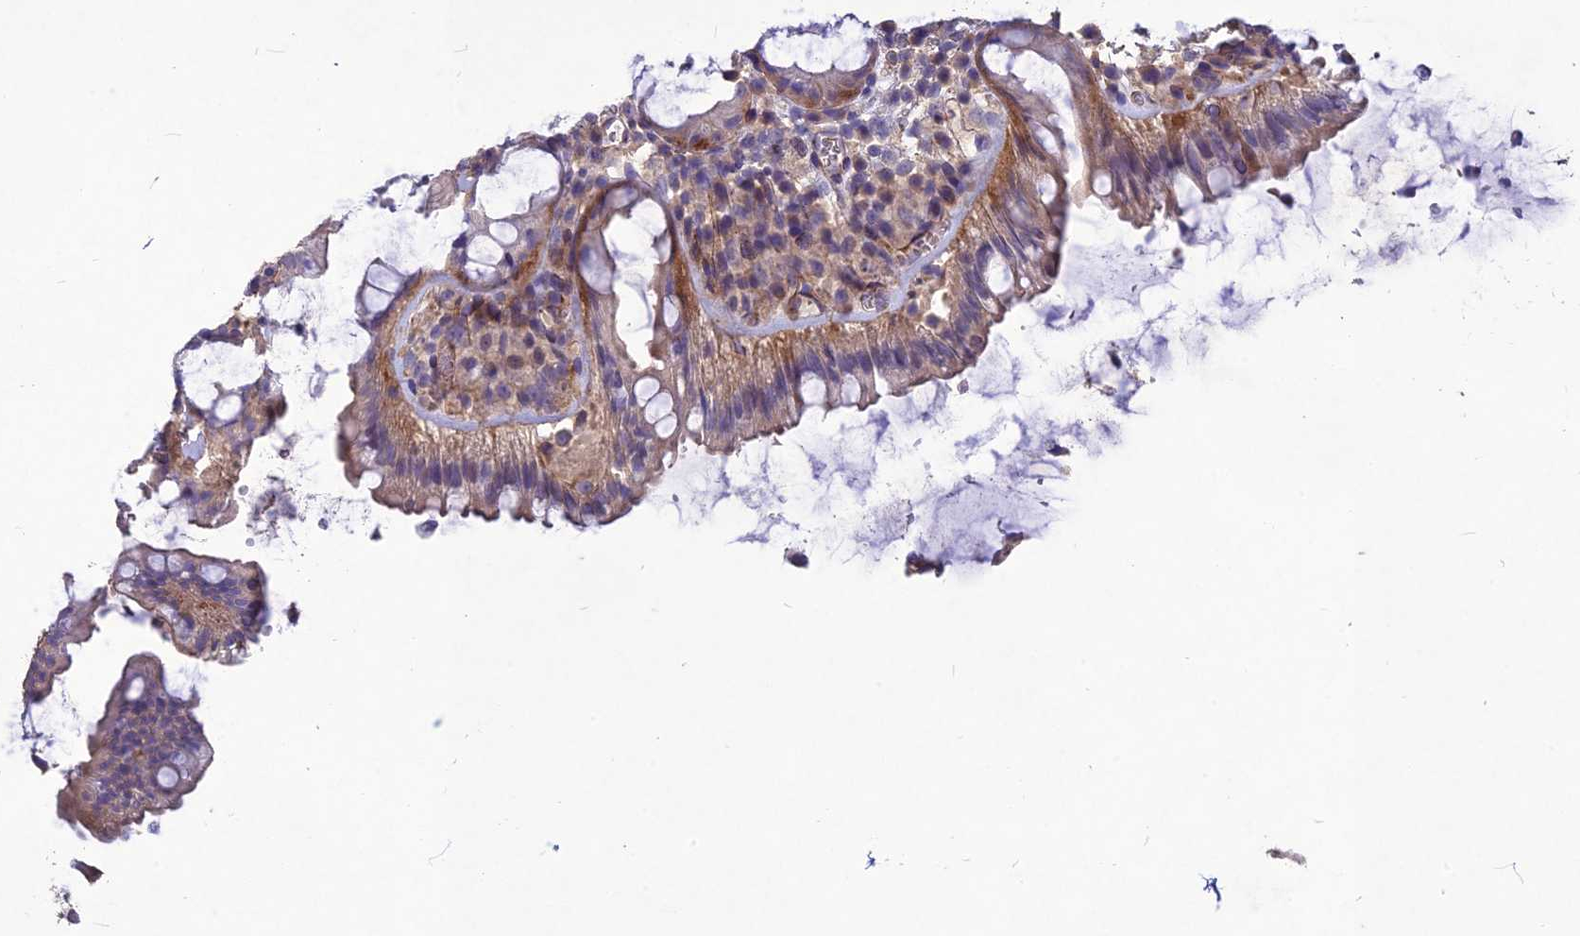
{"staining": {"intensity": "strong", "quantity": "<25%", "location": "cytoplasmic/membranous"}, "tissue": "rectum", "cell_type": "Glandular cells", "image_type": "normal", "snomed": [{"axis": "morphology", "description": "Normal tissue, NOS"}, {"axis": "topography", "description": "Rectum"}], "caption": "Unremarkable rectum was stained to show a protein in brown. There is medium levels of strong cytoplasmic/membranous positivity in about <25% of glandular cells.", "gene": "CLUH", "patient": {"sex": "female", "age": 57}}